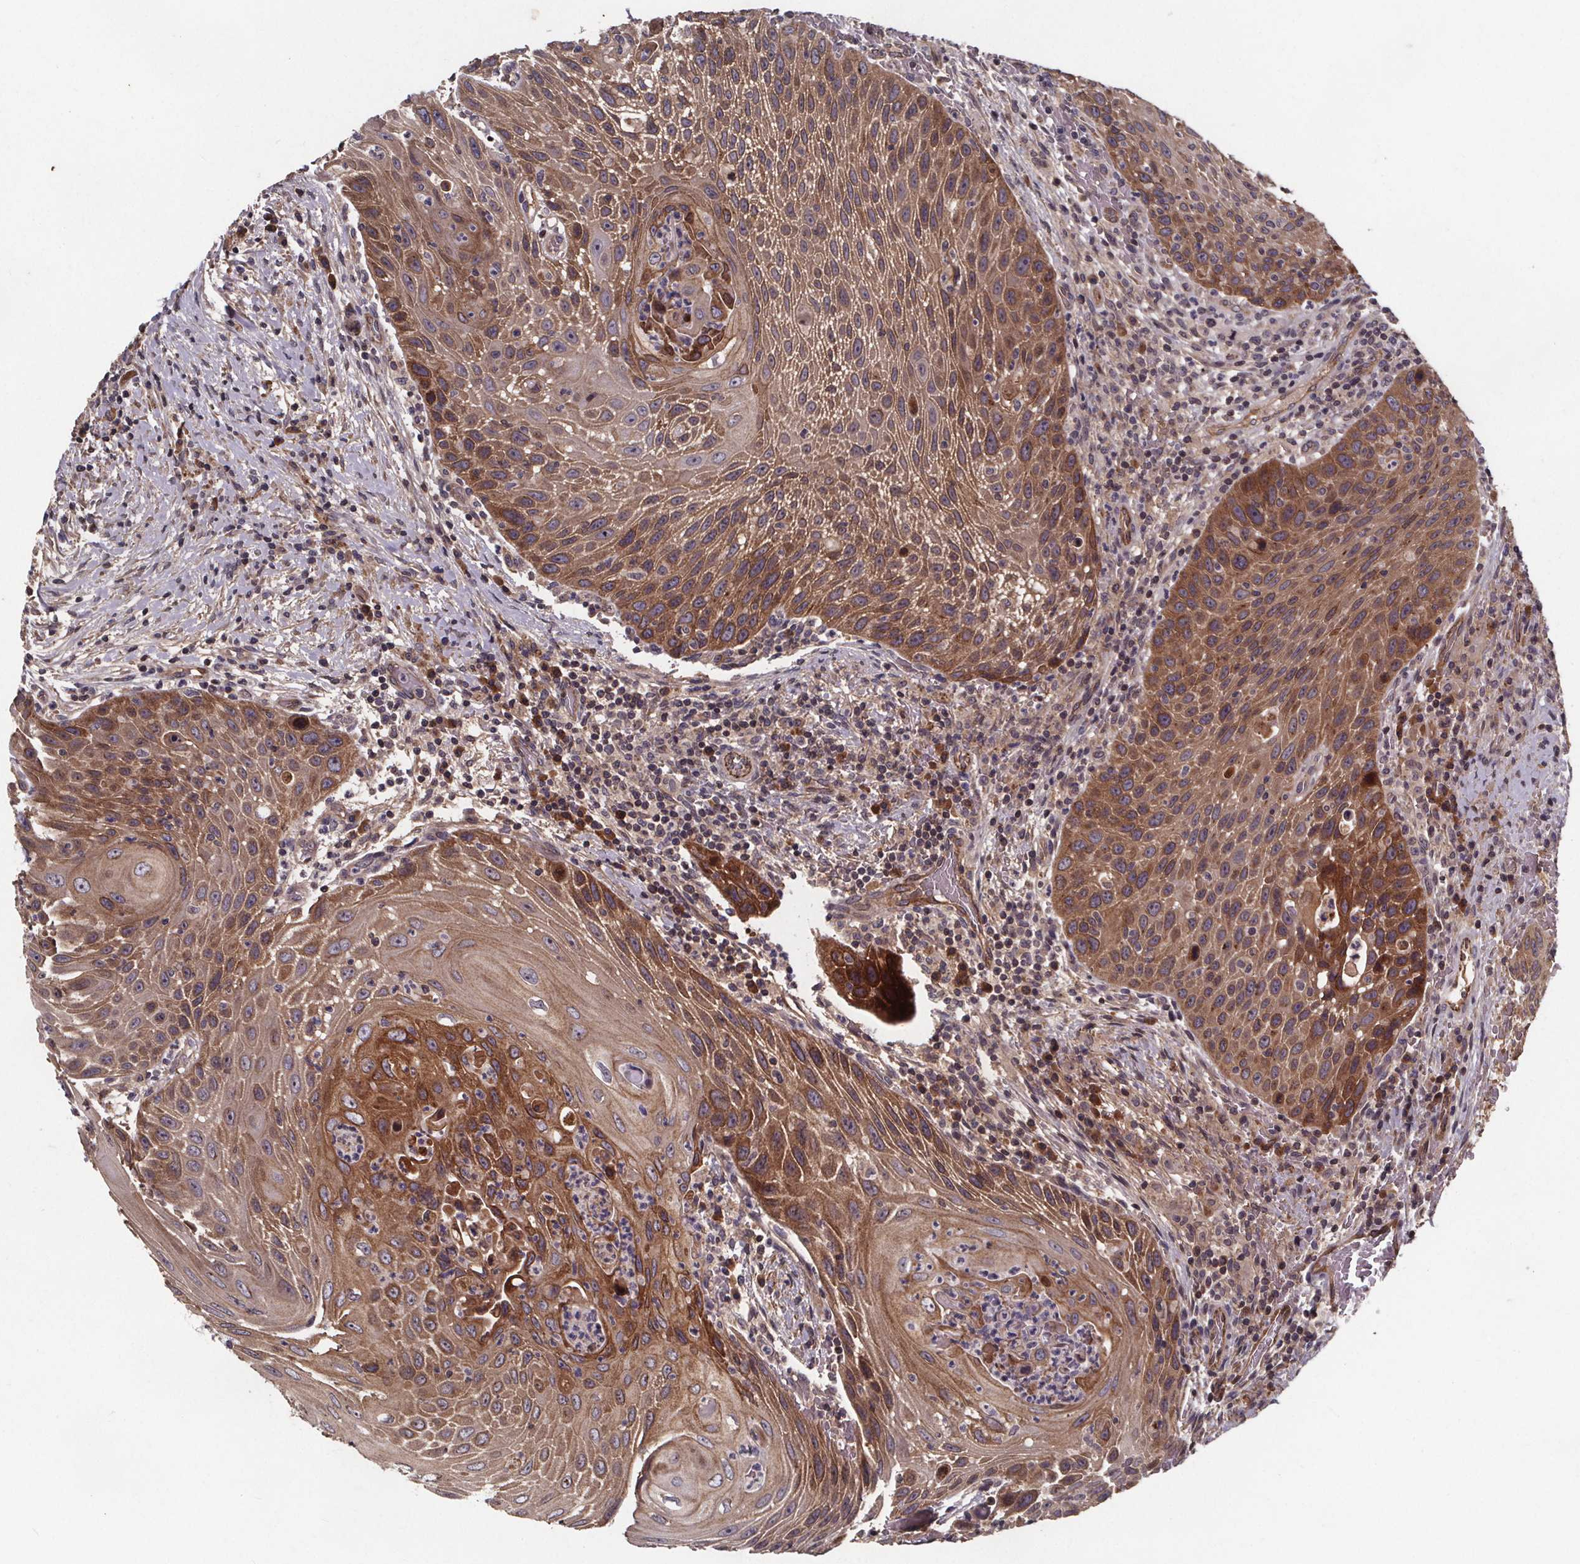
{"staining": {"intensity": "moderate", "quantity": ">75%", "location": "cytoplasmic/membranous"}, "tissue": "head and neck cancer", "cell_type": "Tumor cells", "image_type": "cancer", "snomed": [{"axis": "morphology", "description": "Squamous cell carcinoma, NOS"}, {"axis": "topography", "description": "Head-Neck"}], "caption": "Squamous cell carcinoma (head and neck) was stained to show a protein in brown. There is medium levels of moderate cytoplasmic/membranous expression in approximately >75% of tumor cells. (DAB IHC with brightfield microscopy, high magnification).", "gene": "FASTKD3", "patient": {"sex": "male", "age": 69}}